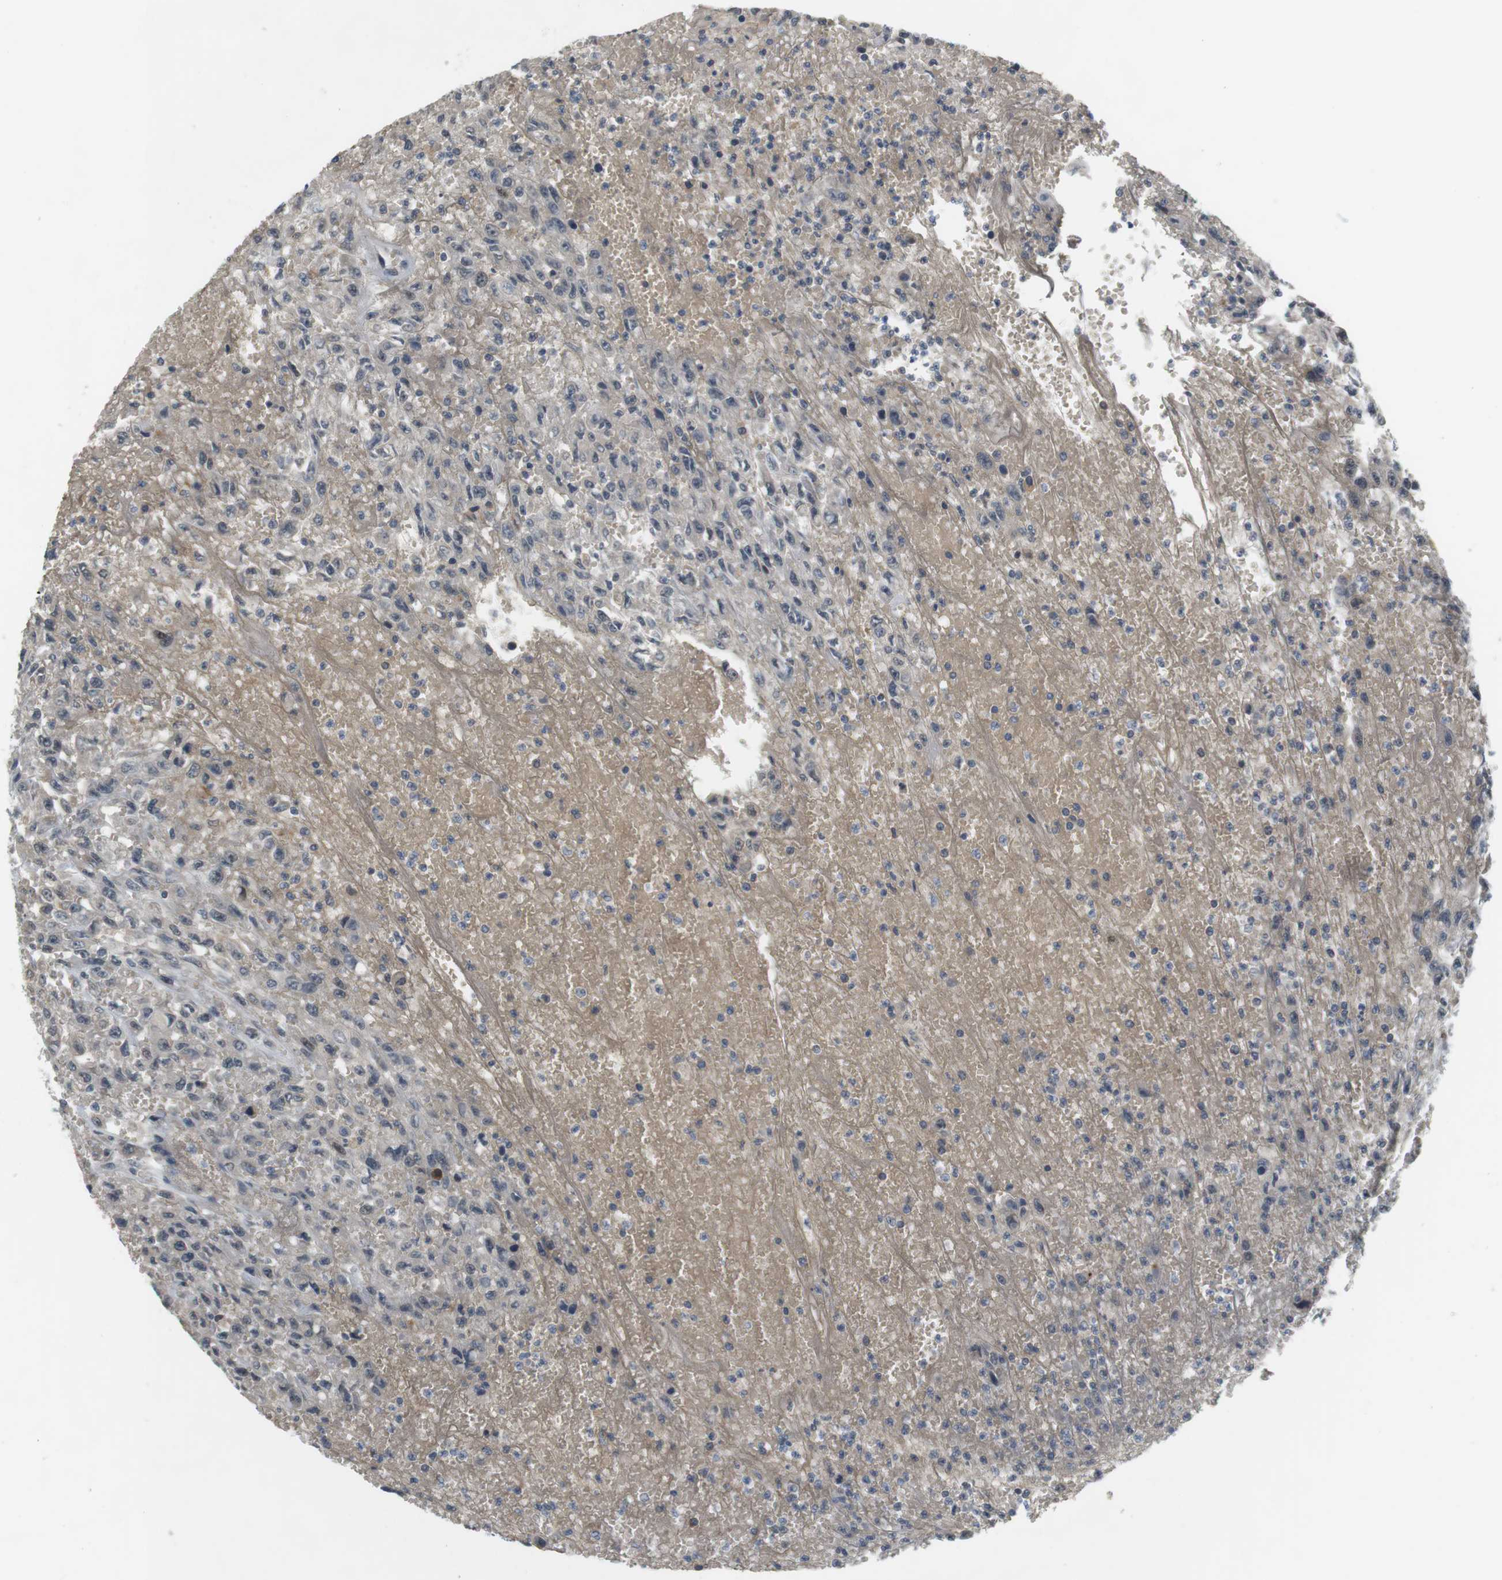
{"staining": {"intensity": "negative", "quantity": "none", "location": "none"}, "tissue": "urothelial cancer", "cell_type": "Tumor cells", "image_type": "cancer", "snomed": [{"axis": "morphology", "description": "Urothelial carcinoma, High grade"}, {"axis": "topography", "description": "Urinary bladder"}], "caption": "IHC image of urothelial carcinoma (high-grade) stained for a protein (brown), which shows no positivity in tumor cells.", "gene": "WNT7A", "patient": {"sex": "male", "age": 46}}